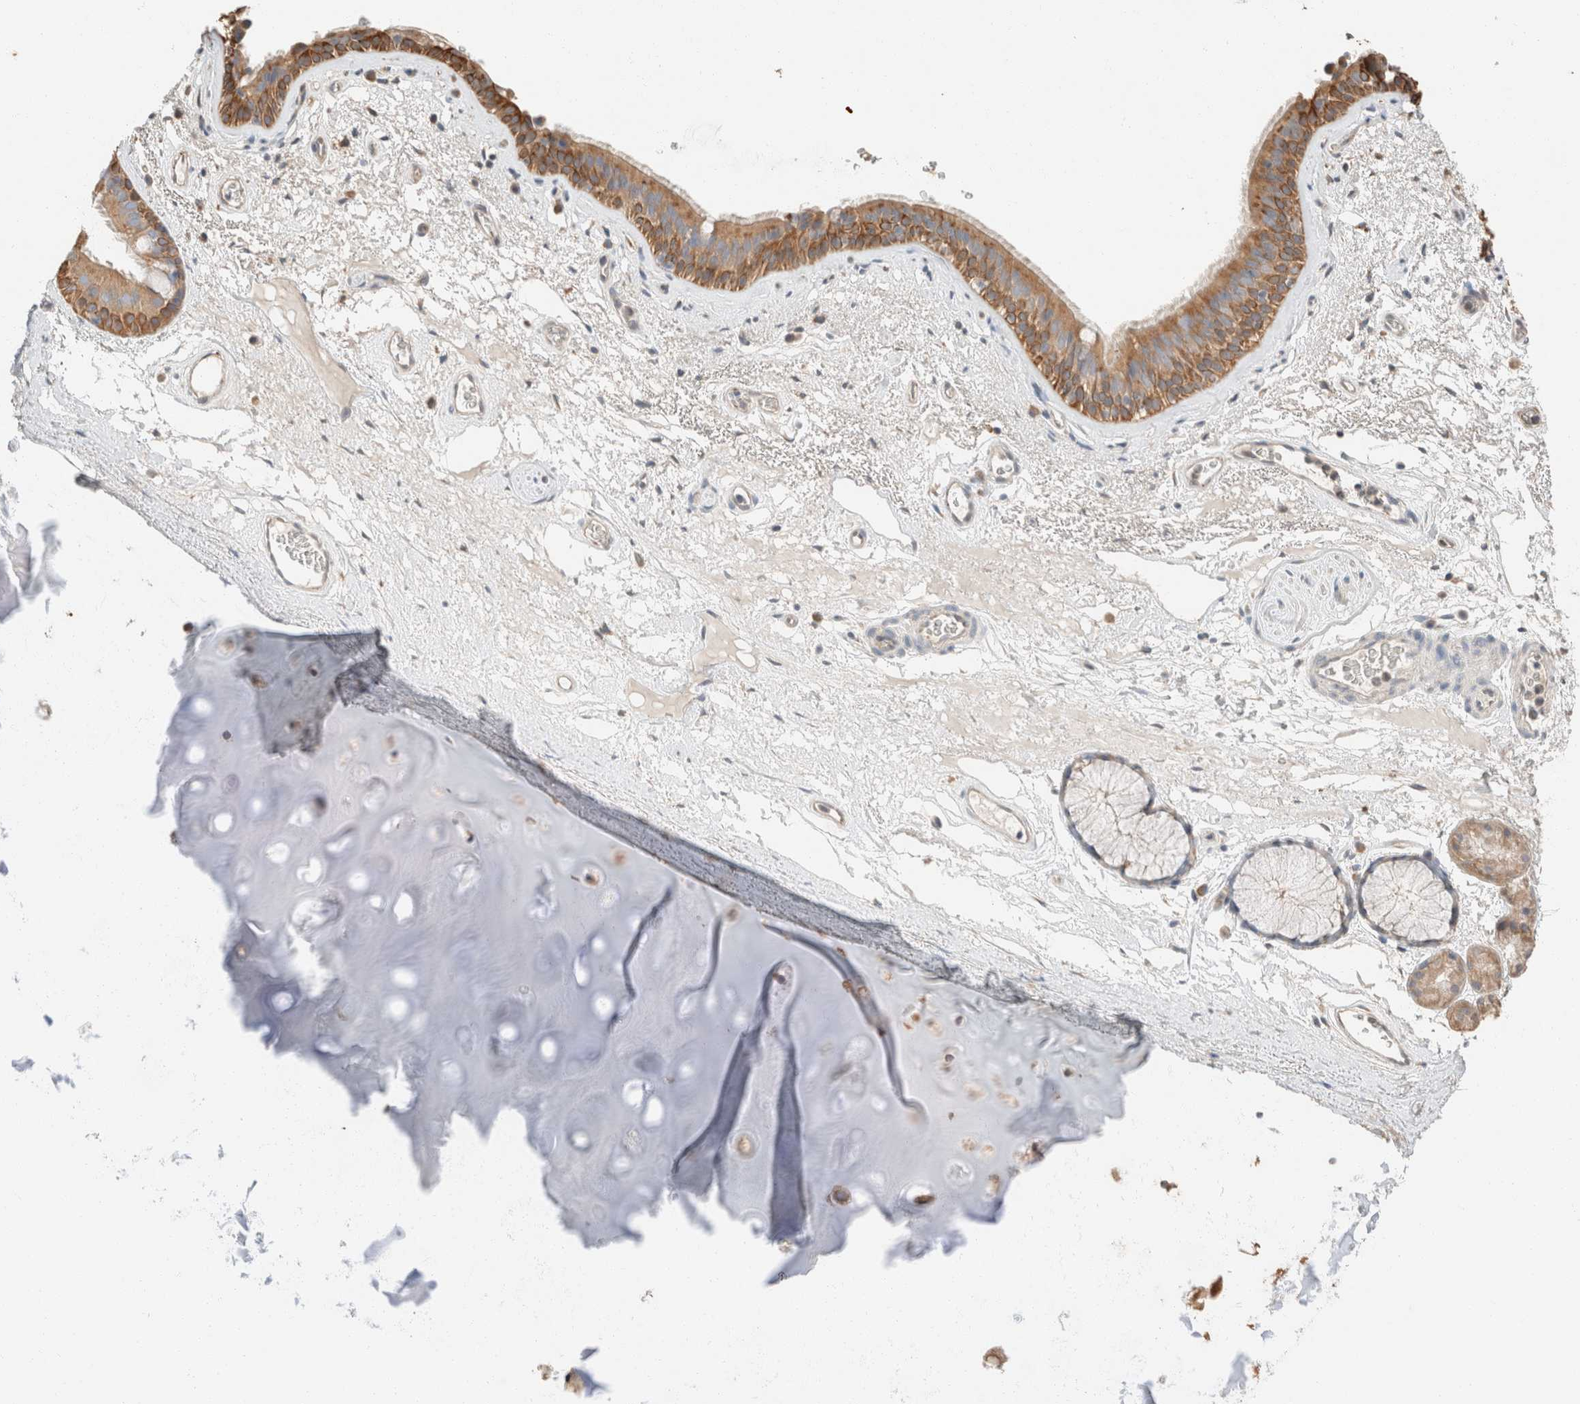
{"staining": {"intensity": "moderate", "quantity": ">75%", "location": "cytoplasmic/membranous"}, "tissue": "bronchus", "cell_type": "Respiratory epithelial cells", "image_type": "normal", "snomed": [{"axis": "morphology", "description": "Normal tissue, NOS"}, {"axis": "topography", "description": "Cartilage tissue"}], "caption": "Immunohistochemical staining of benign human bronchus exhibits medium levels of moderate cytoplasmic/membranous expression in about >75% of respiratory epithelial cells. Nuclei are stained in blue.", "gene": "TUBD1", "patient": {"sex": "female", "age": 63}}